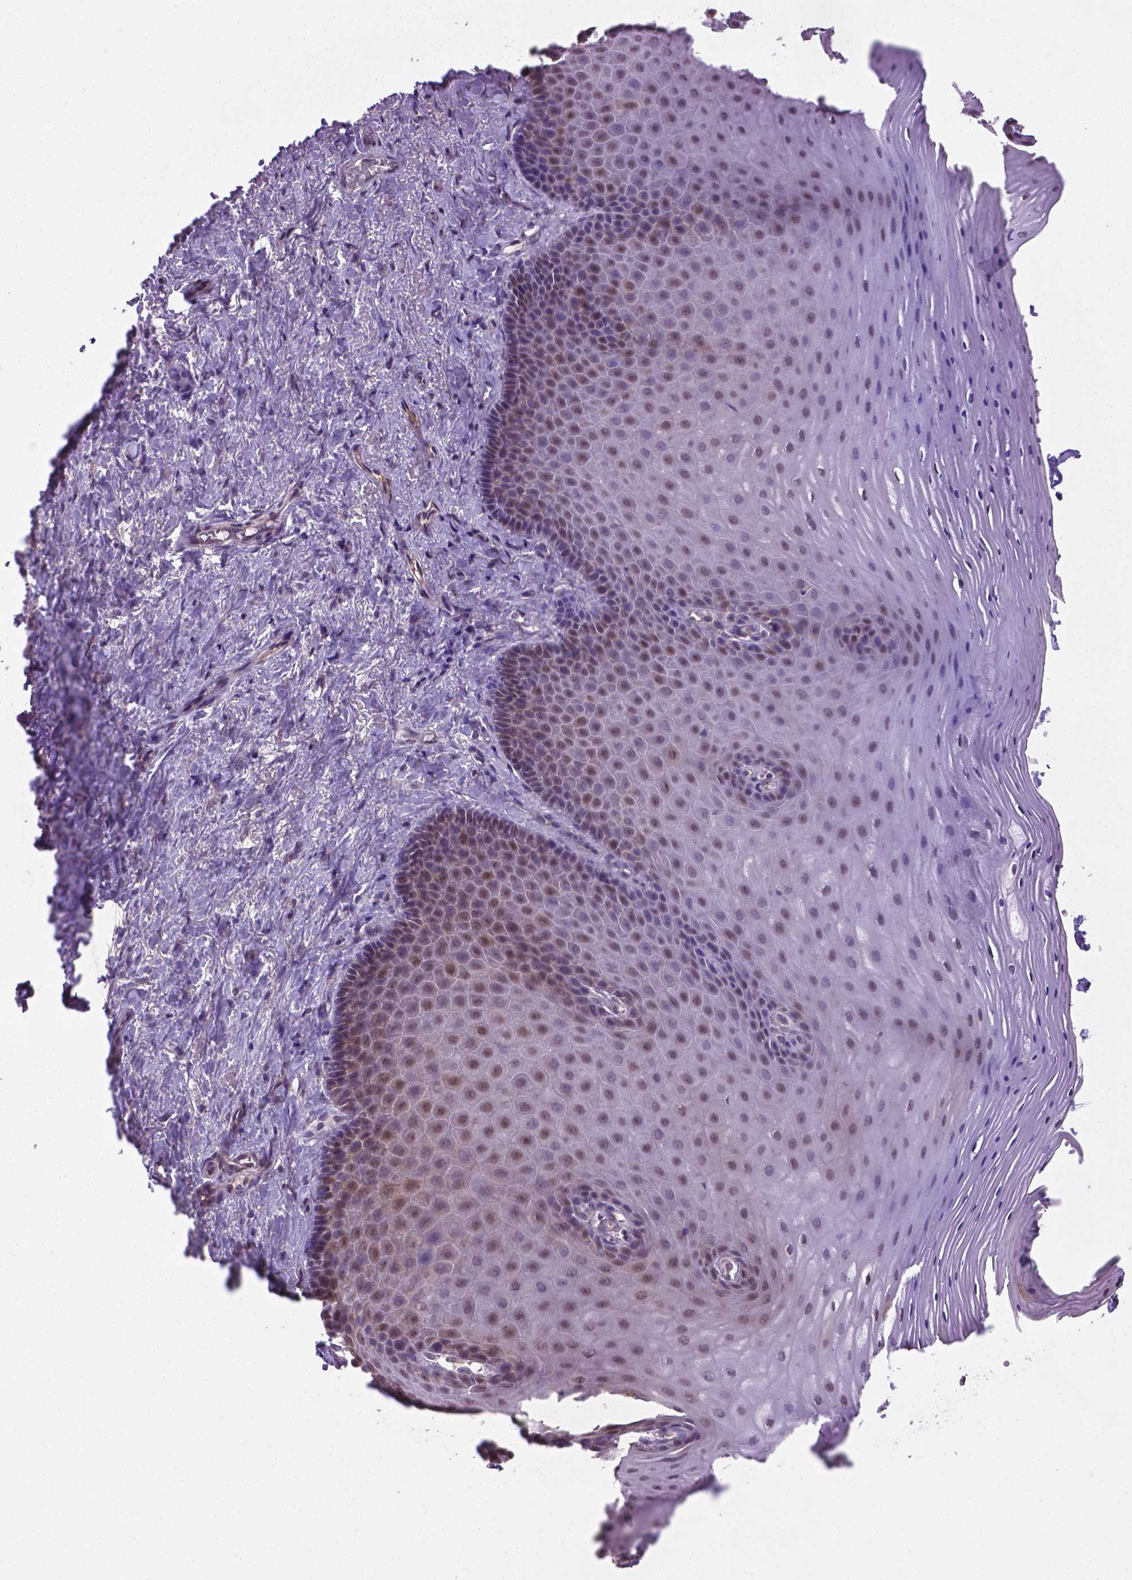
{"staining": {"intensity": "moderate", "quantity": ">75%", "location": "nuclear"}, "tissue": "vagina", "cell_type": "Squamous epithelial cells", "image_type": "normal", "snomed": [{"axis": "morphology", "description": "Normal tissue, NOS"}, {"axis": "topography", "description": "Vagina"}], "caption": "Normal vagina reveals moderate nuclear expression in approximately >75% of squamous epithelial cells (Brightfield microscopy of DAB IHC at high magnification)..", "gene": "ENSG00000289700", "patient": {"sex": "female", "age": 83}}